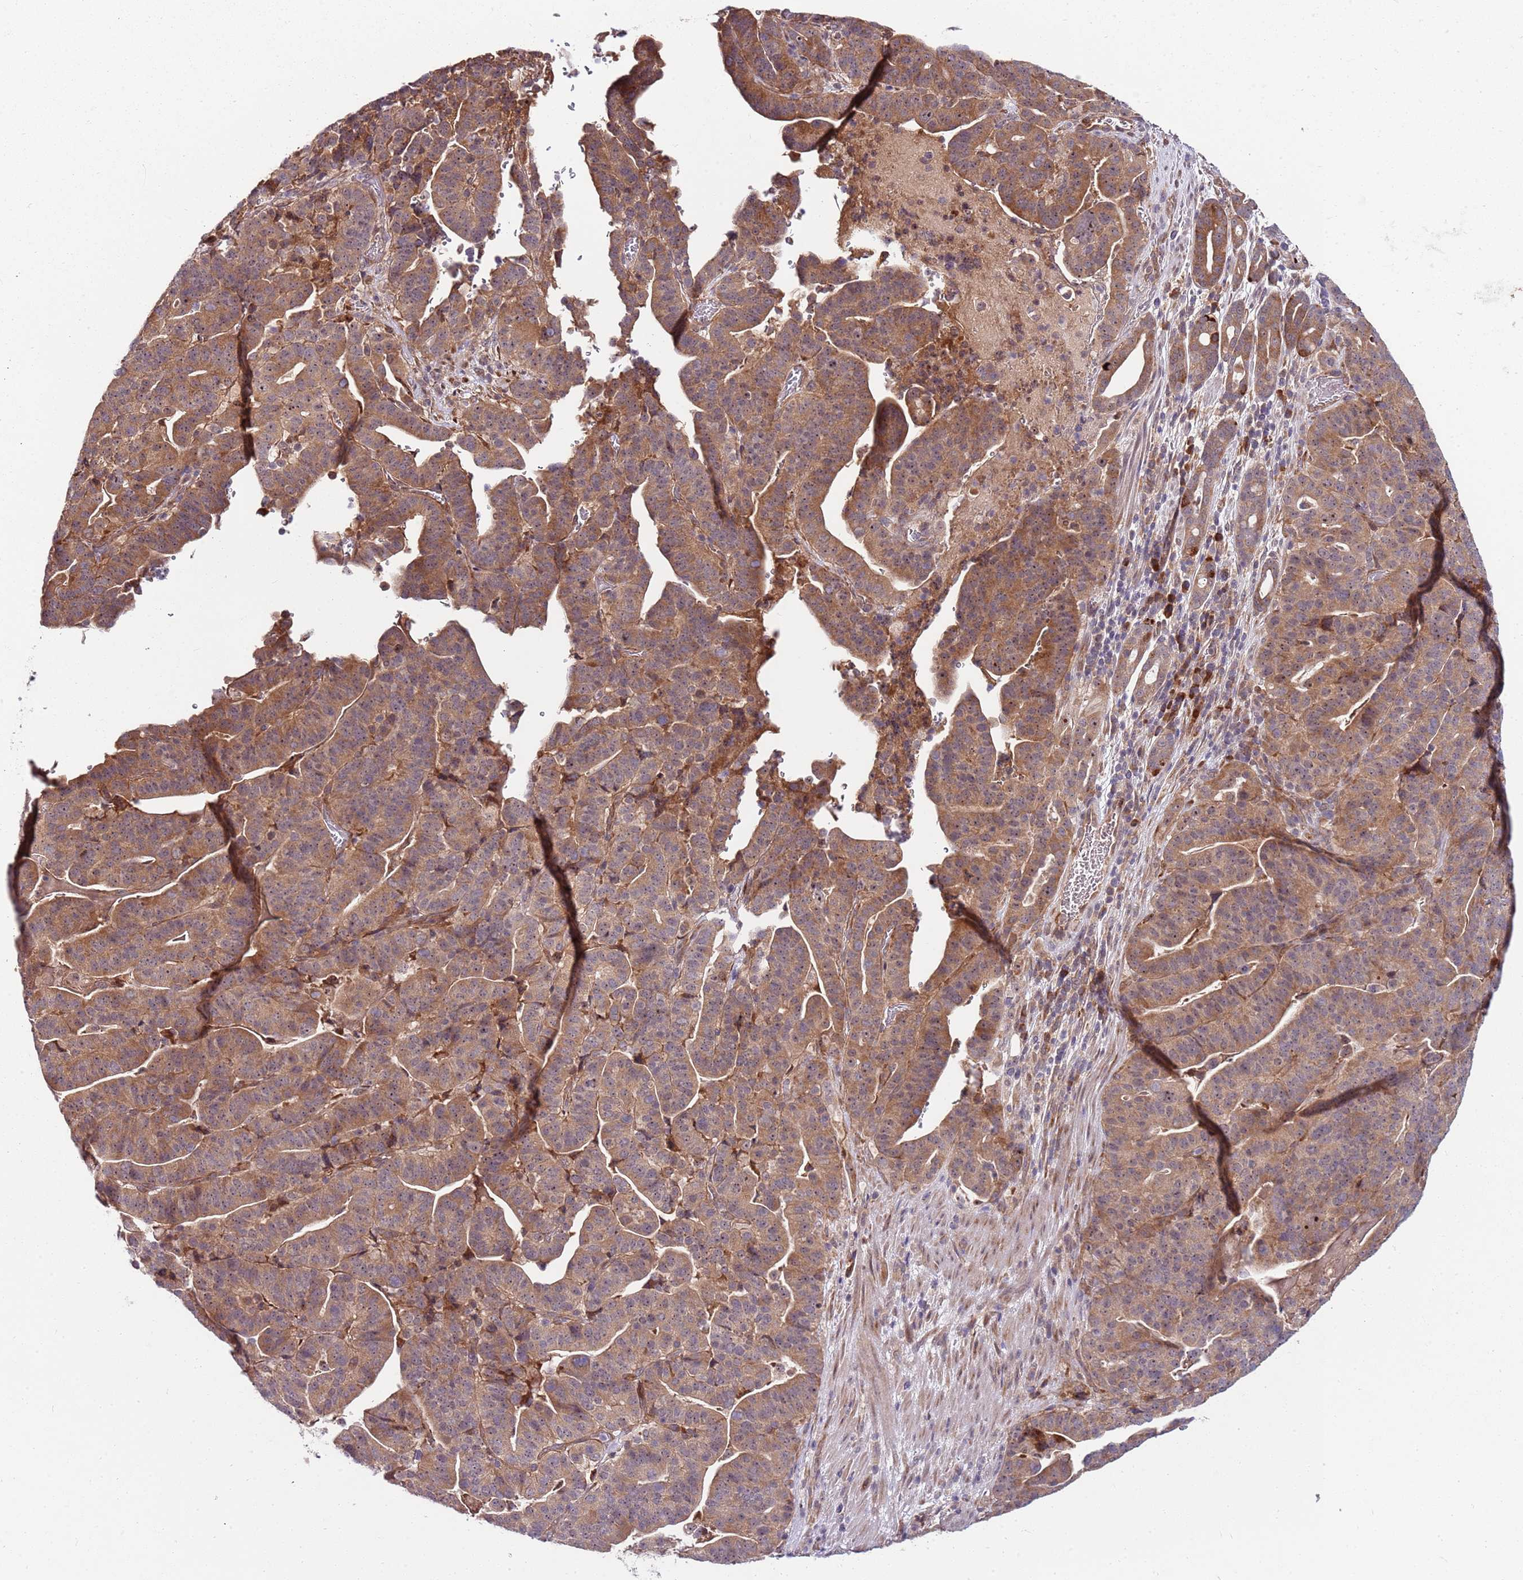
{"staining": {"intensity": "moderate", "quantity": ">75%", "location": "cytoplasmic/membranous"}, "tissue": "stomach cancer", "cell_type": "Tumor cells", "image_type": "cancer", "snomed": [{"axis": "morphology", "description": "Adenocarcinoma, NOS"}, {"axis": "topography", "description": "Stomach"}], "caption": "A medium amount of moderate cytoplasmic/membranous positivity is present in about >75% of tumor cells in adenocarcinoma (stomach) tissue.", "gene": "FBXL22", "patient": {"sex": "male", "age": 48}}